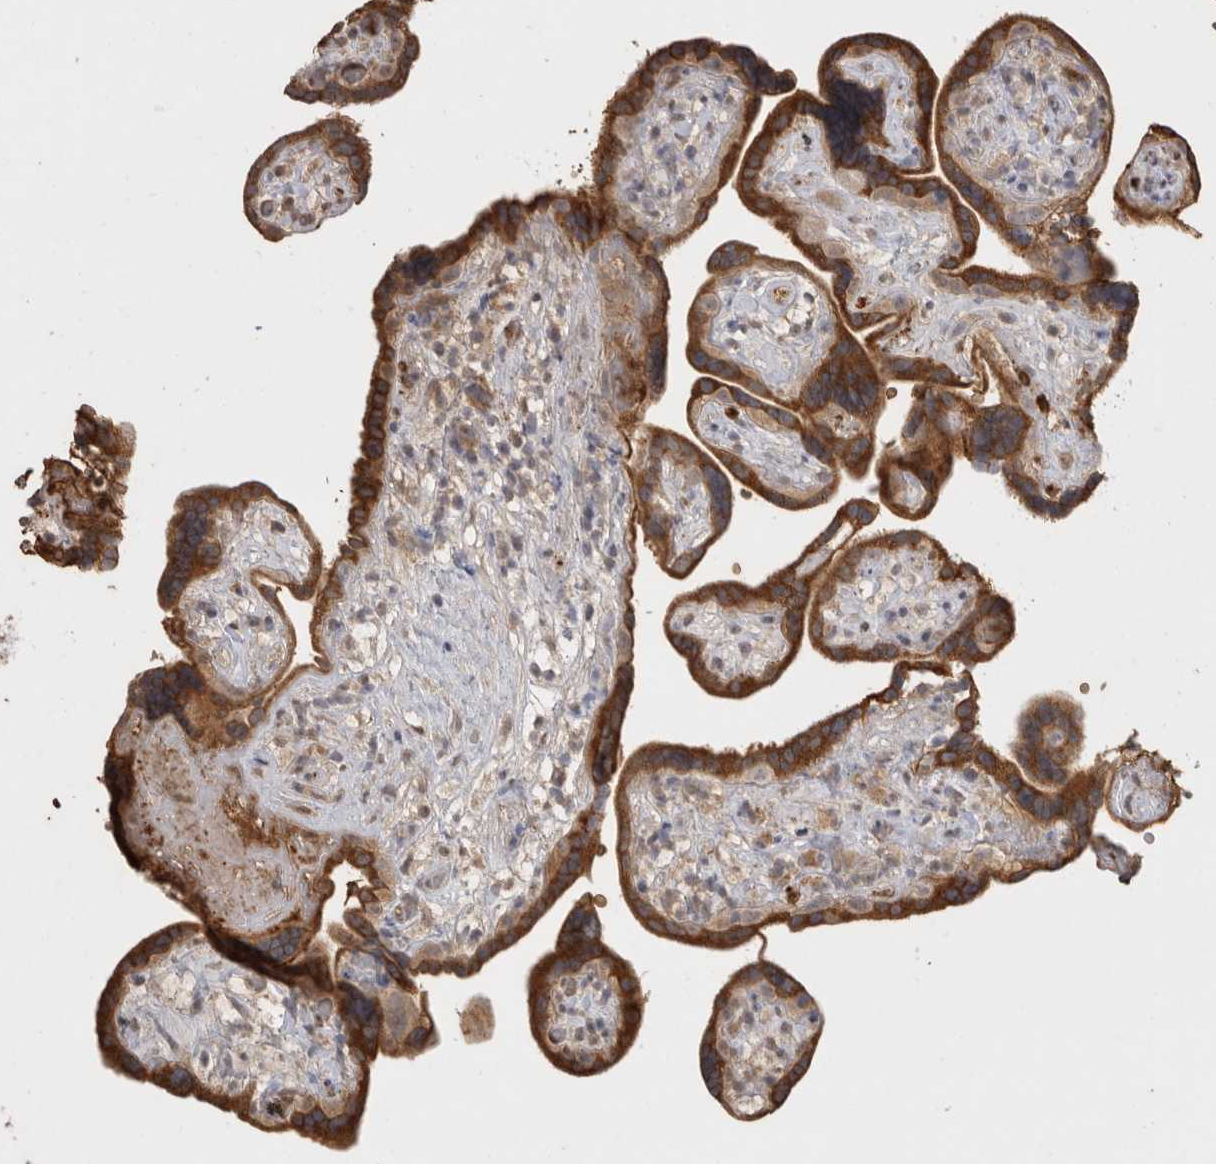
{"staining": {"intensity": "strong", "quantity": ">75%", "location": "cytoplasmic/membranous"}, "tissue": "placenta", "cell_type": "Decidual cells", "image_type": "normal", "snomed": [{"axis": "morphology", "description": "Normal tissue, NOS"}, {"axis": "topography", "description": "Placenta"}], "caption": "A high-resolution photomicrograph shows IHC staining of normal placenta, which displays strong cytoplasmic/membranous positivity in about >75% of decidual cells.", "gene": "IL27", "patient": {"sex": "female", "age": 30}}